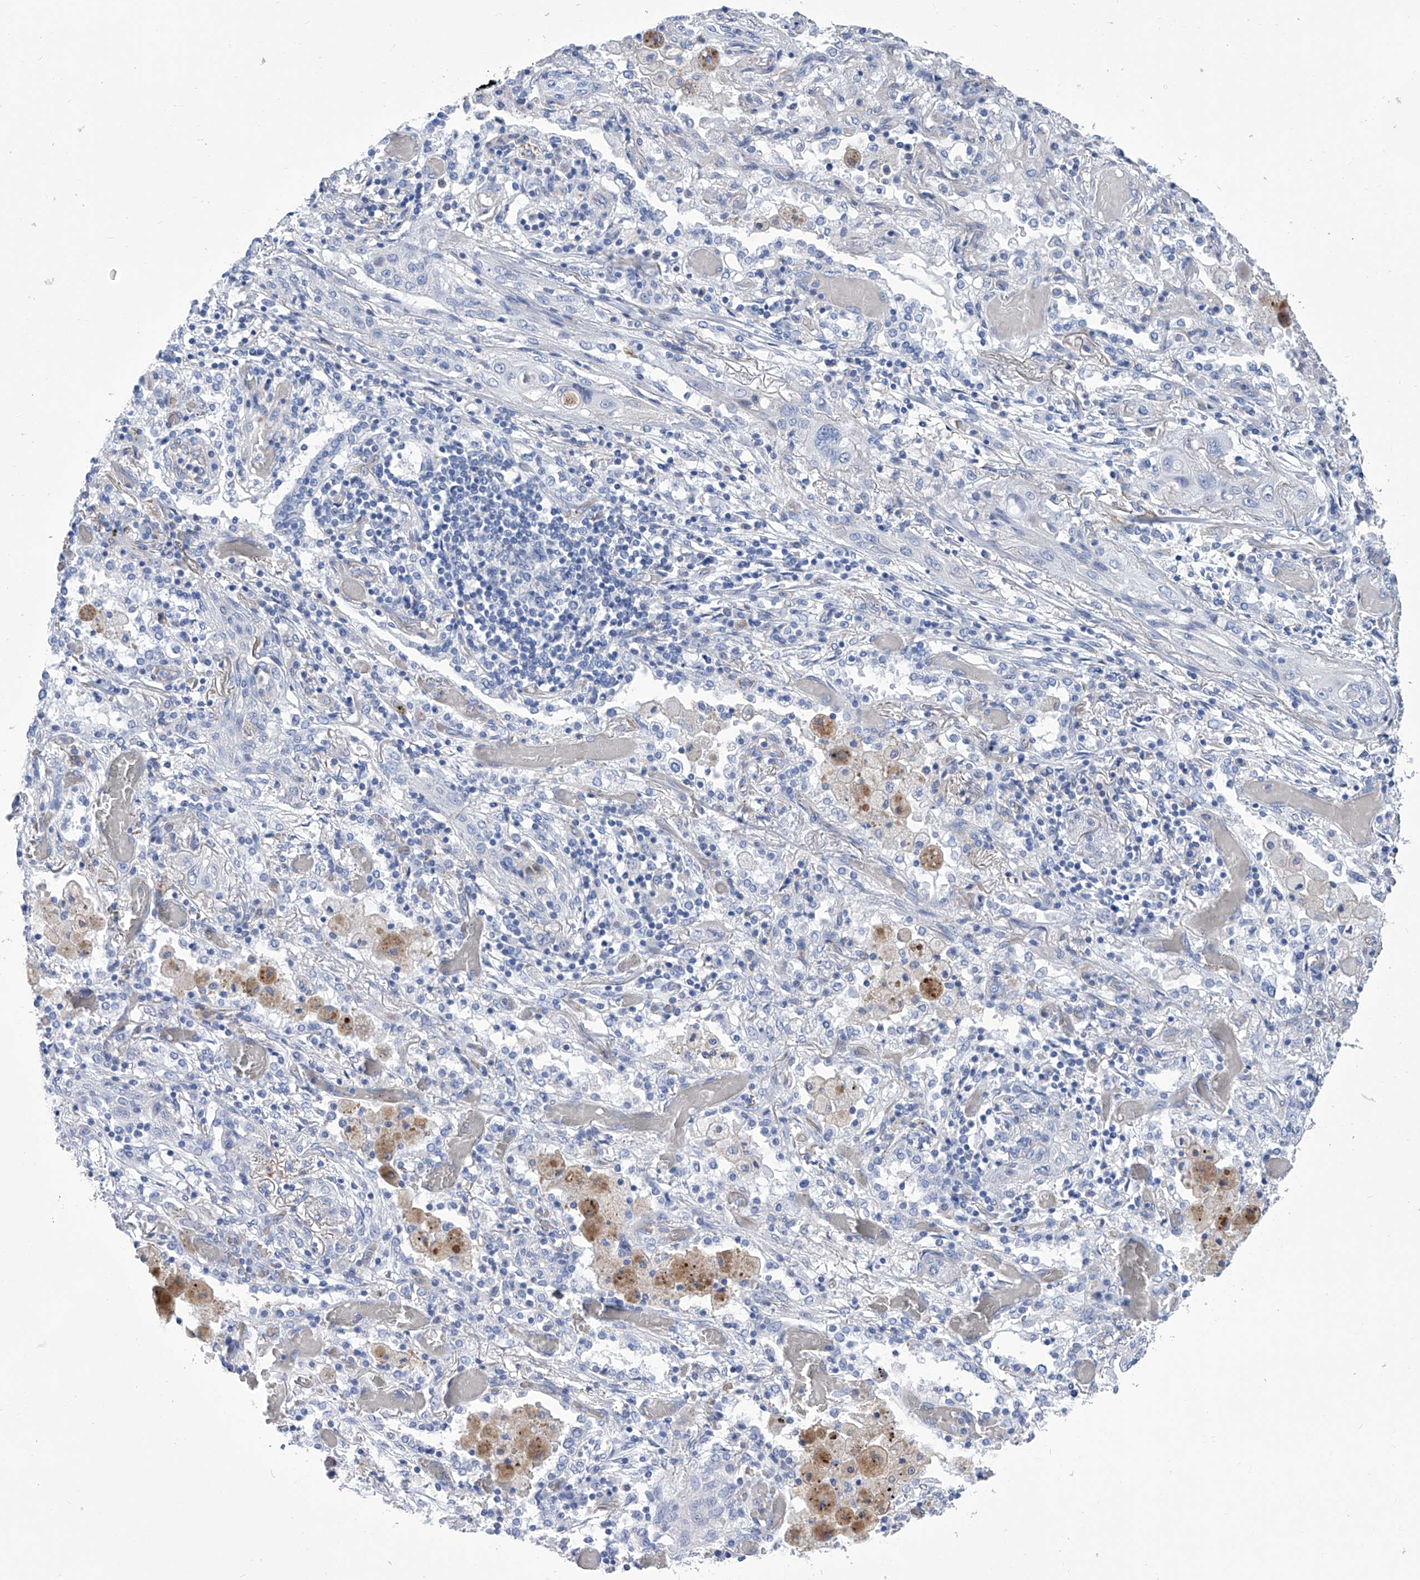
{"staining": {"intensity": "negative", "quantity": "none", "location": "none"}, "tissue": "lung cancer", "cell_type": "Tumor cells", "image_type": "cancer", "snomed": [{"axis": "morphology", "description": "Squamous cell carcinoma, NOS"}, {"axis": "topography", "description": "Lung"}], "caption": "A photomicrograph of lung cancer stained for a protein exhibits no brown staining in tumor cells.", "gene": "SMS", "patient": {"sex": "female", "age": 47}}